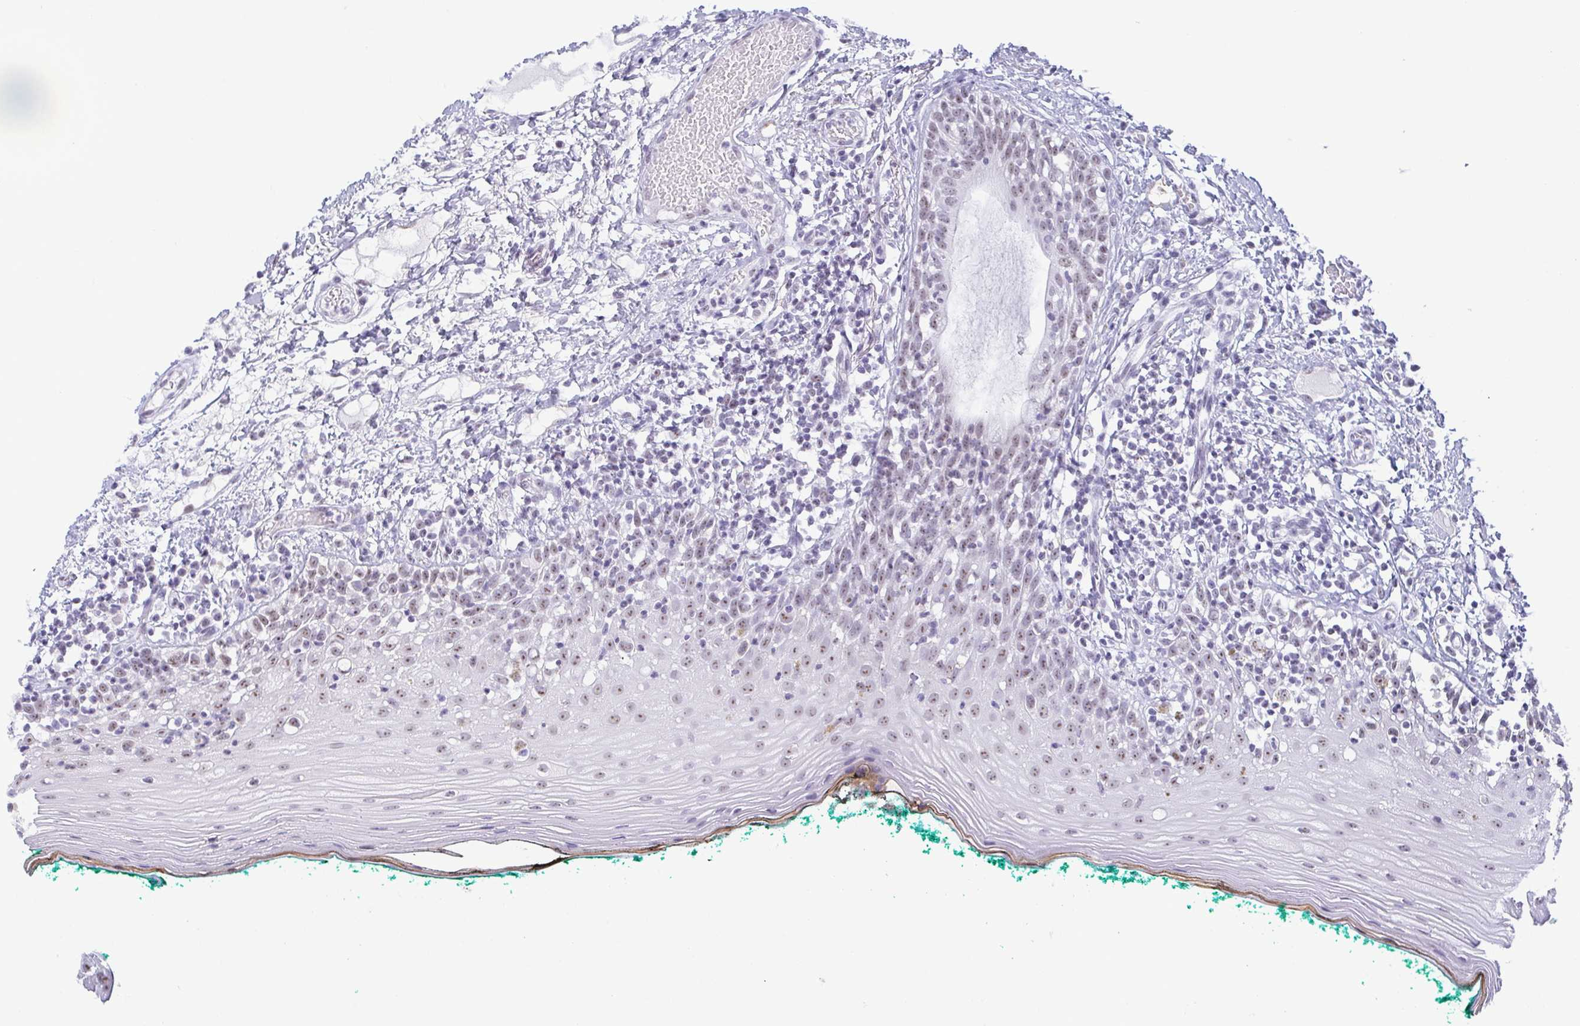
{"staining": {"intensity": "weak", "quantity": "25%-75%", "location": "nuclear"}, "tissue": "oral mucosa", "cell_type": "Squamous epithelial cells", "image_type": "normal", "snomed": [{"axis": "morphology", "description": "Normal tissue, NOS"}, {"axis": "topography", "description": "Oral tissue"}], "caption": "Protein analysis of unremarkable oral mucosa exhibits weak nuclear expression in approximately 25%-75% of squamous epithelial cells. The staining is performed using DAB (3,3'-diaminobenzidine) brown chromogen to label protein expression. The nuclei are counter-stained blue using hematoxylin.", "gene": "BZW1", "patient": {"sex": "female", "age": 83}}